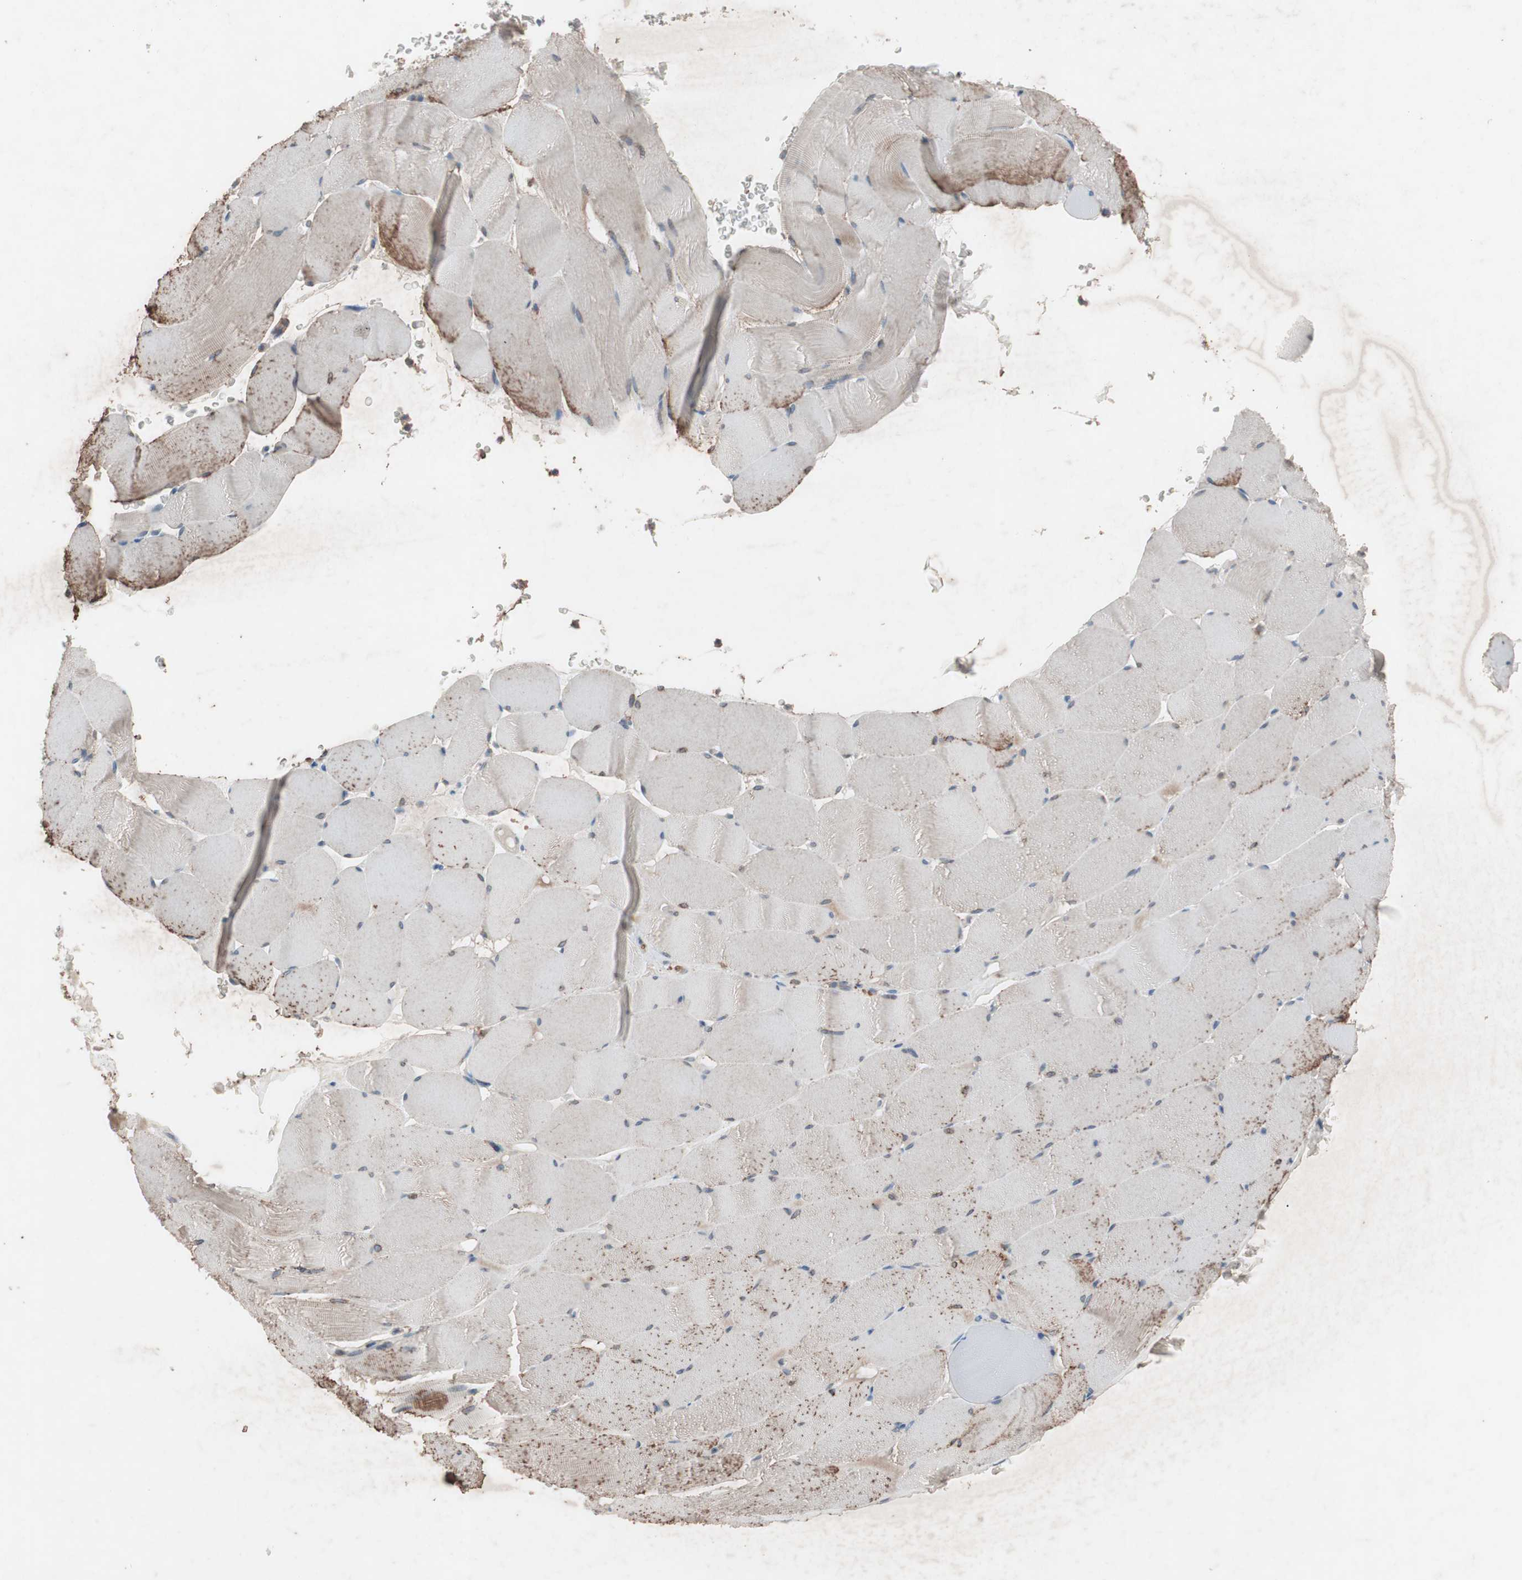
{"staining": {"intensity": "moderate", "quantity": "25%-75%", "location": "cytoplasmic/membranous"}, "tissue": "skeletal muscle", "cell_type": "Myocytes", "image_type": "normal", "snomed": [{"axis": "morphology", "description": "Normal tissue, NOS"}, {"axis": "topography", "description": "Skeletal muscle"}], "caption": "A brown stain shows moderate cytoplasmic/membranous expression of a protein in myocytes of benign human skeletal muscle. (Stains: DAB in brown, nuclei in blue, Microscopy: brightfield microscopy at high magnification).", "gene": "GRB7", "patient": {"sex": "male", "age": 62}}